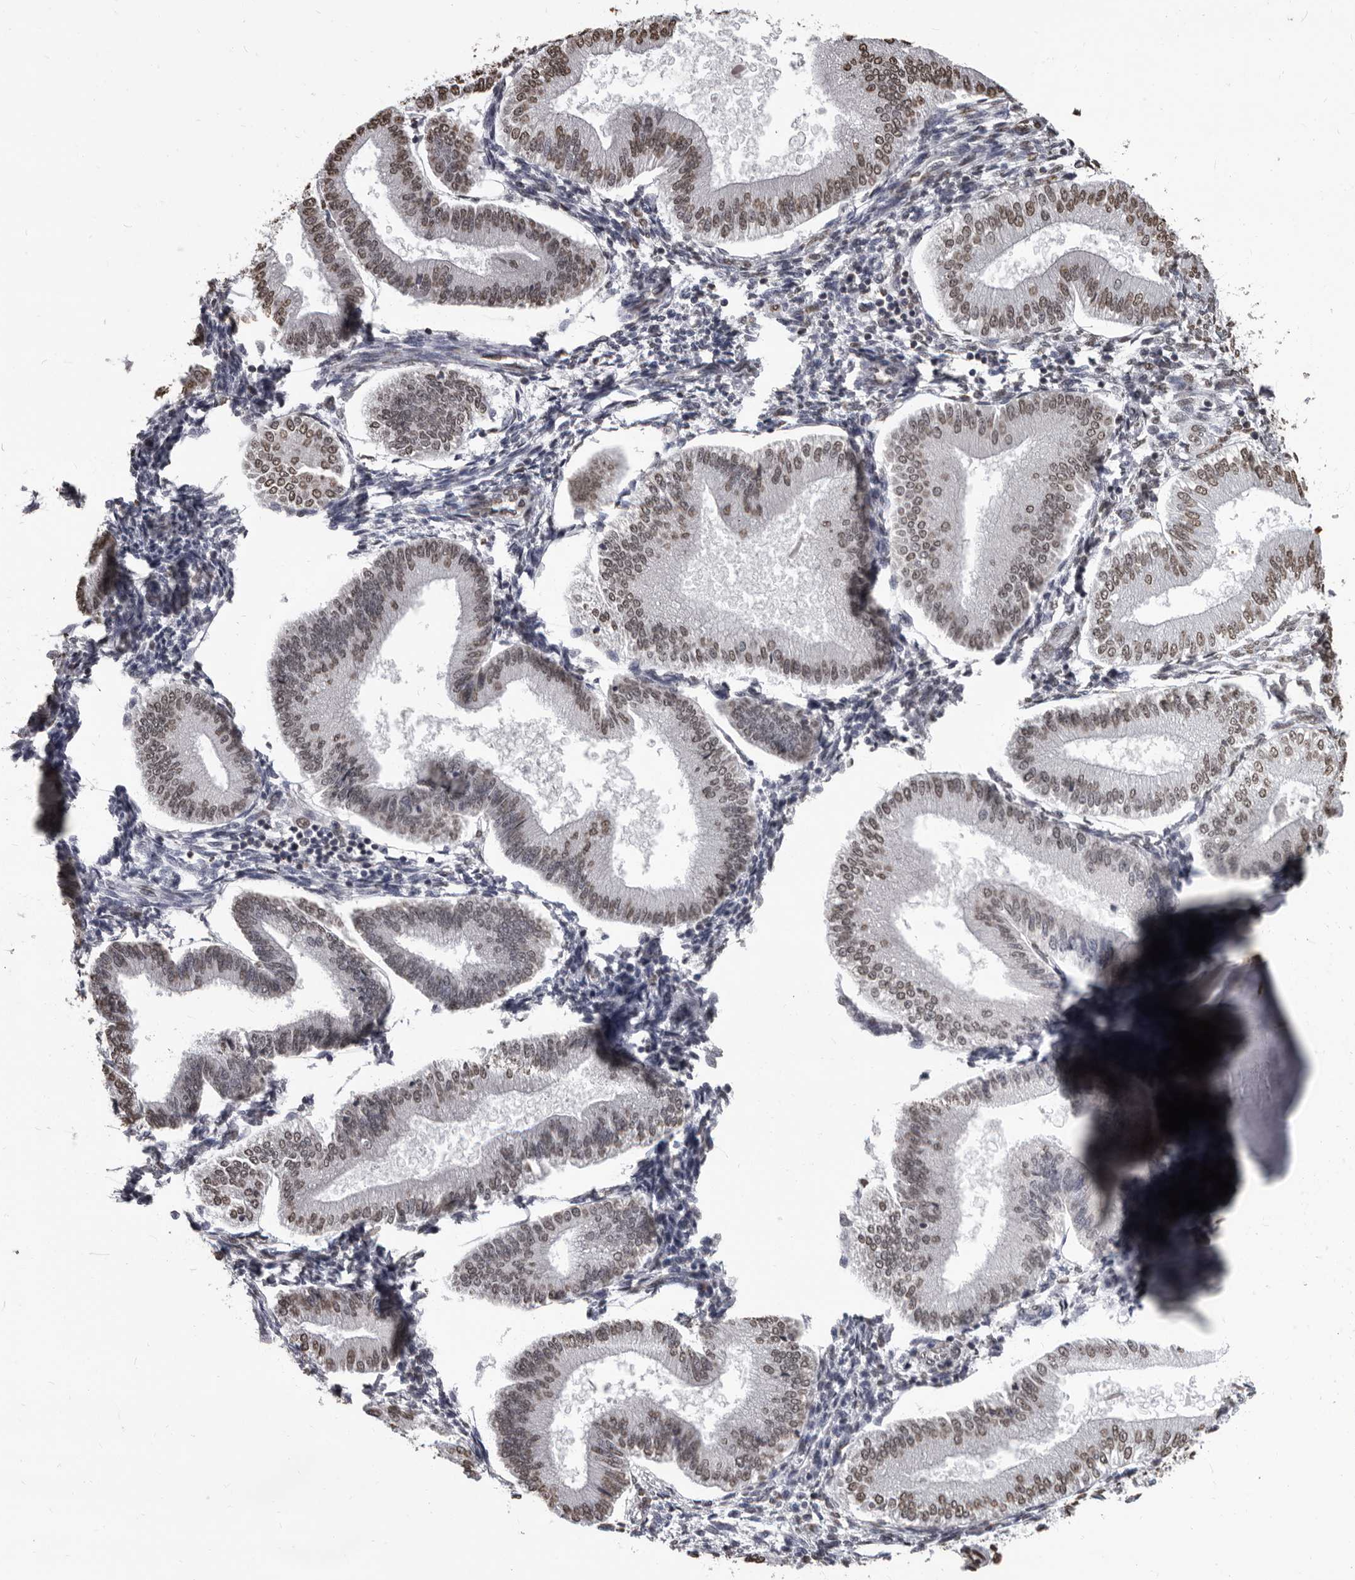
{"staining": {"intensity": "weak", "quantity": "25%-75%", "location": "nuclear"}, "tissue": "endometrium", "cell_type": "Cells in endometrial stroma", "image_type": "normal", "snomed": [{"axis": "morphology", "description": "Normal tissue, NOS"}, {"axis": "topography", "description": "Endometrium"}], "caption": "About 25%-75% of cells in endometrial stroma in normal endometrium reveal weak nuclear protein expression as visualized by brown immunohistochemical staining.", "gene": "AHR", "patient": {"sex": "female", "age": 39}}